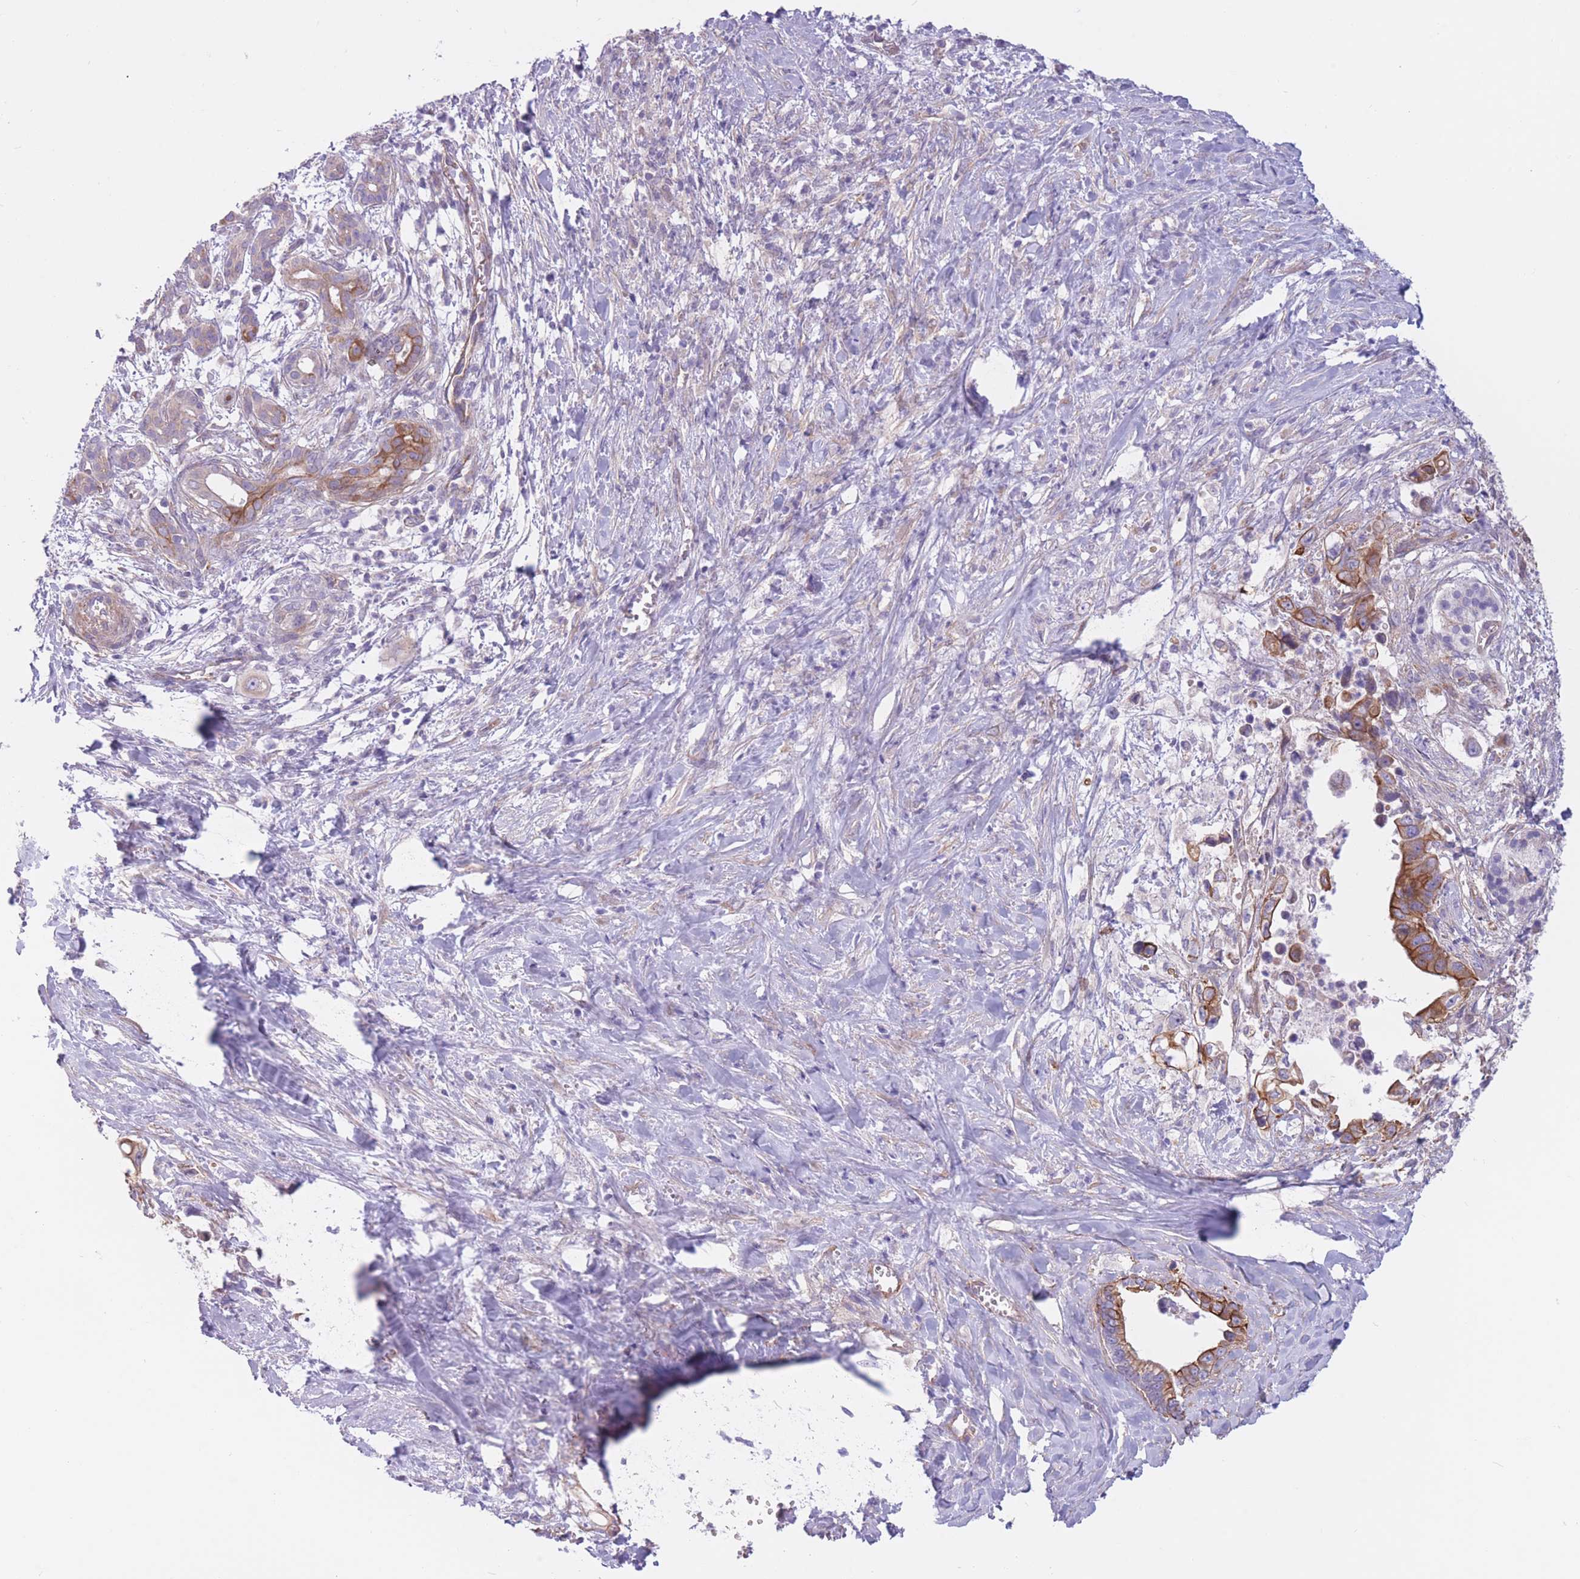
{"staining": {"intensity": "strong", "quantity": ">75%", "location": "cytoplasmic/membranous"}, "tissue": "pancreatic cancer", "cell_type": "Tumor cells", "image_type": "cancer", "snomed": [{"axis": "morphology", "description": "Adenocarcinoma, NOS"}, {"axis": "topography", "description": "Pancreas"}], "caption": "The immunohistochemical stain labels strong cytoplasmic/membranous staining in tumor cells of pancreatic cancer (adenocarcinoma) tissue.", "gene": "SERPINB3", "patient": {"sex": "male", "age": 61}}